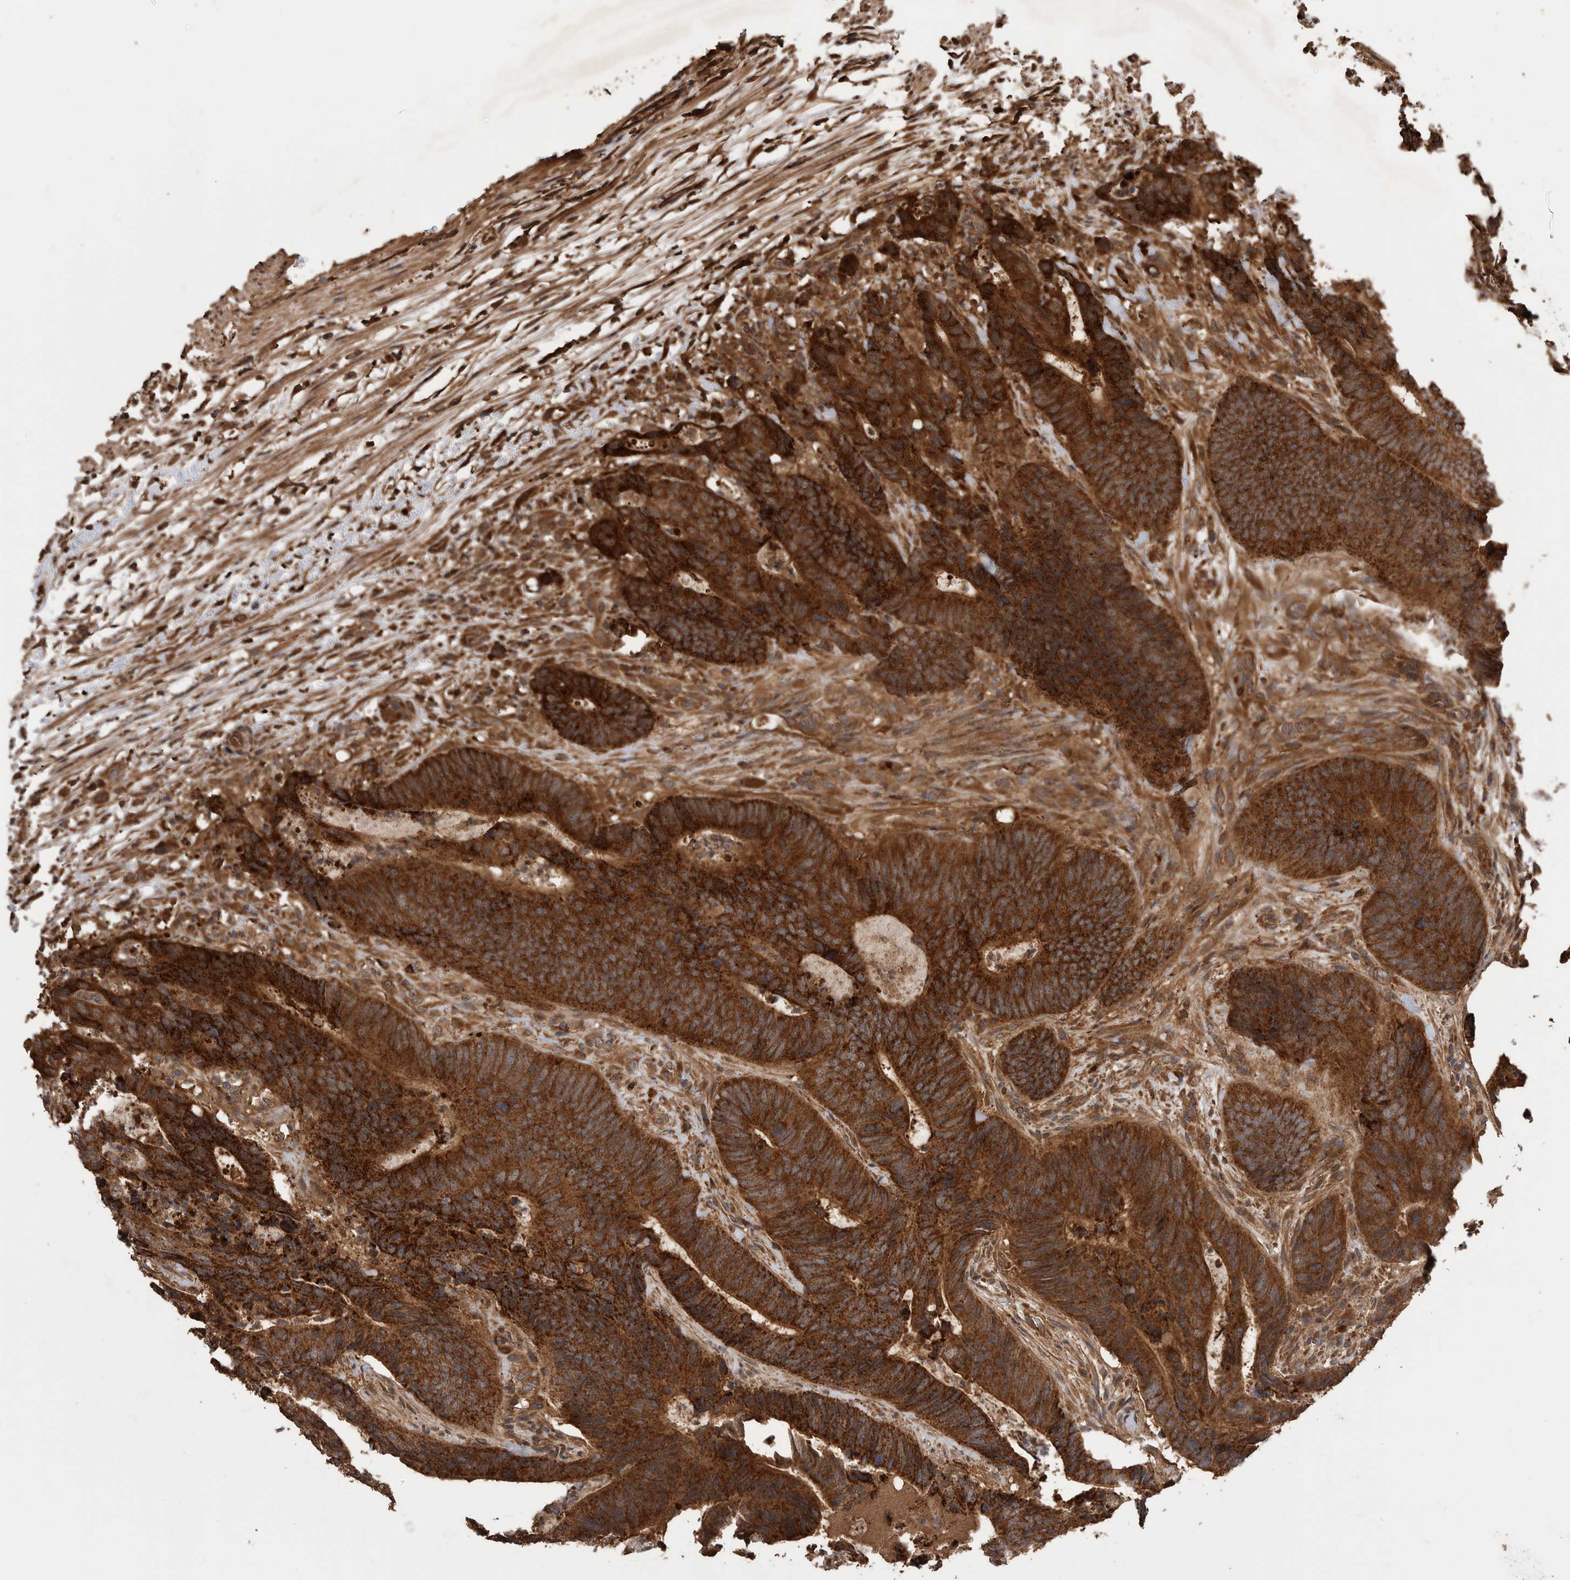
{"staining": {"intensity": "strong", "quantity": ">75%", "location": "cytoplasmic/membranous"}, "tissue": "colorectal cancer", "cell_type": "Tumor cells", "image_type": "cancer", "snomed": [{"axis": "morphology", "description": "Adenocarcinoma, NOS"}, {"axis": "topography", "description": "Colon"}], "caption": "Colorectal cancer (adenocarcinoma) stained with IHC demonstrates strong cytoplasmic/membranous expression in approximately >75% of tumor cells.", "gene": "TRIM16", "patient": {"sex": "male", "age": 56}}